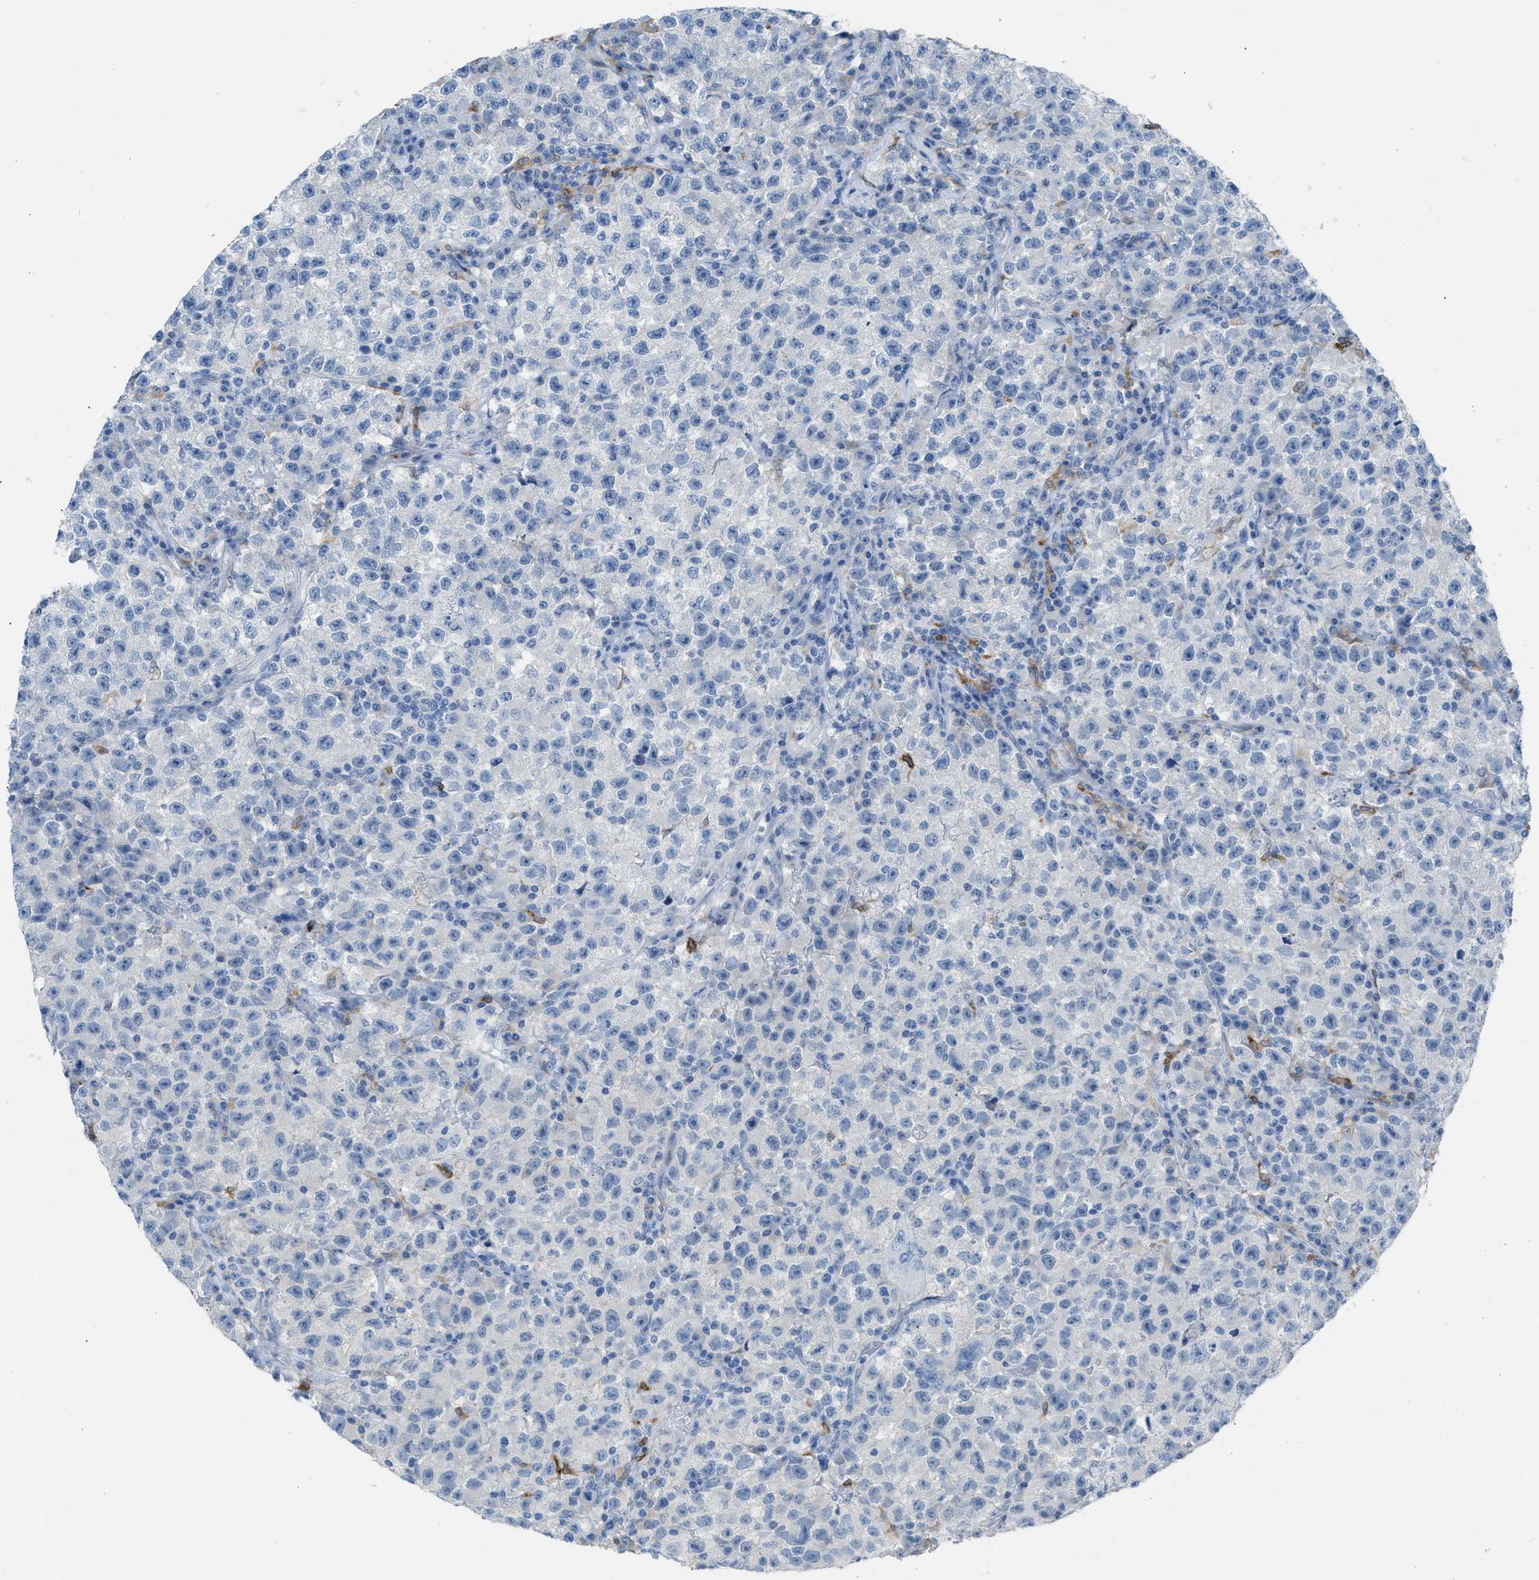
{"staining": {"intensity": "negative", "quantity": "none", "location": "none"}, "tissue": "testis cancer", "cell_type": "Tumor cells", "image_type": "cancer", "snomed": [{"axis": "morphology", "description": "Seminoma, NOS"}, {"axis": "topography", "description": "Testis"}], "caption": "Testis cancer was stained to show a protein in brown. There is no significant expression in tumor cells. (Immunohistochemistry, brightfield microscopy, high magnification).", "gene": "CLEC10A", "patient": {"sex": "male", "age": 22}}